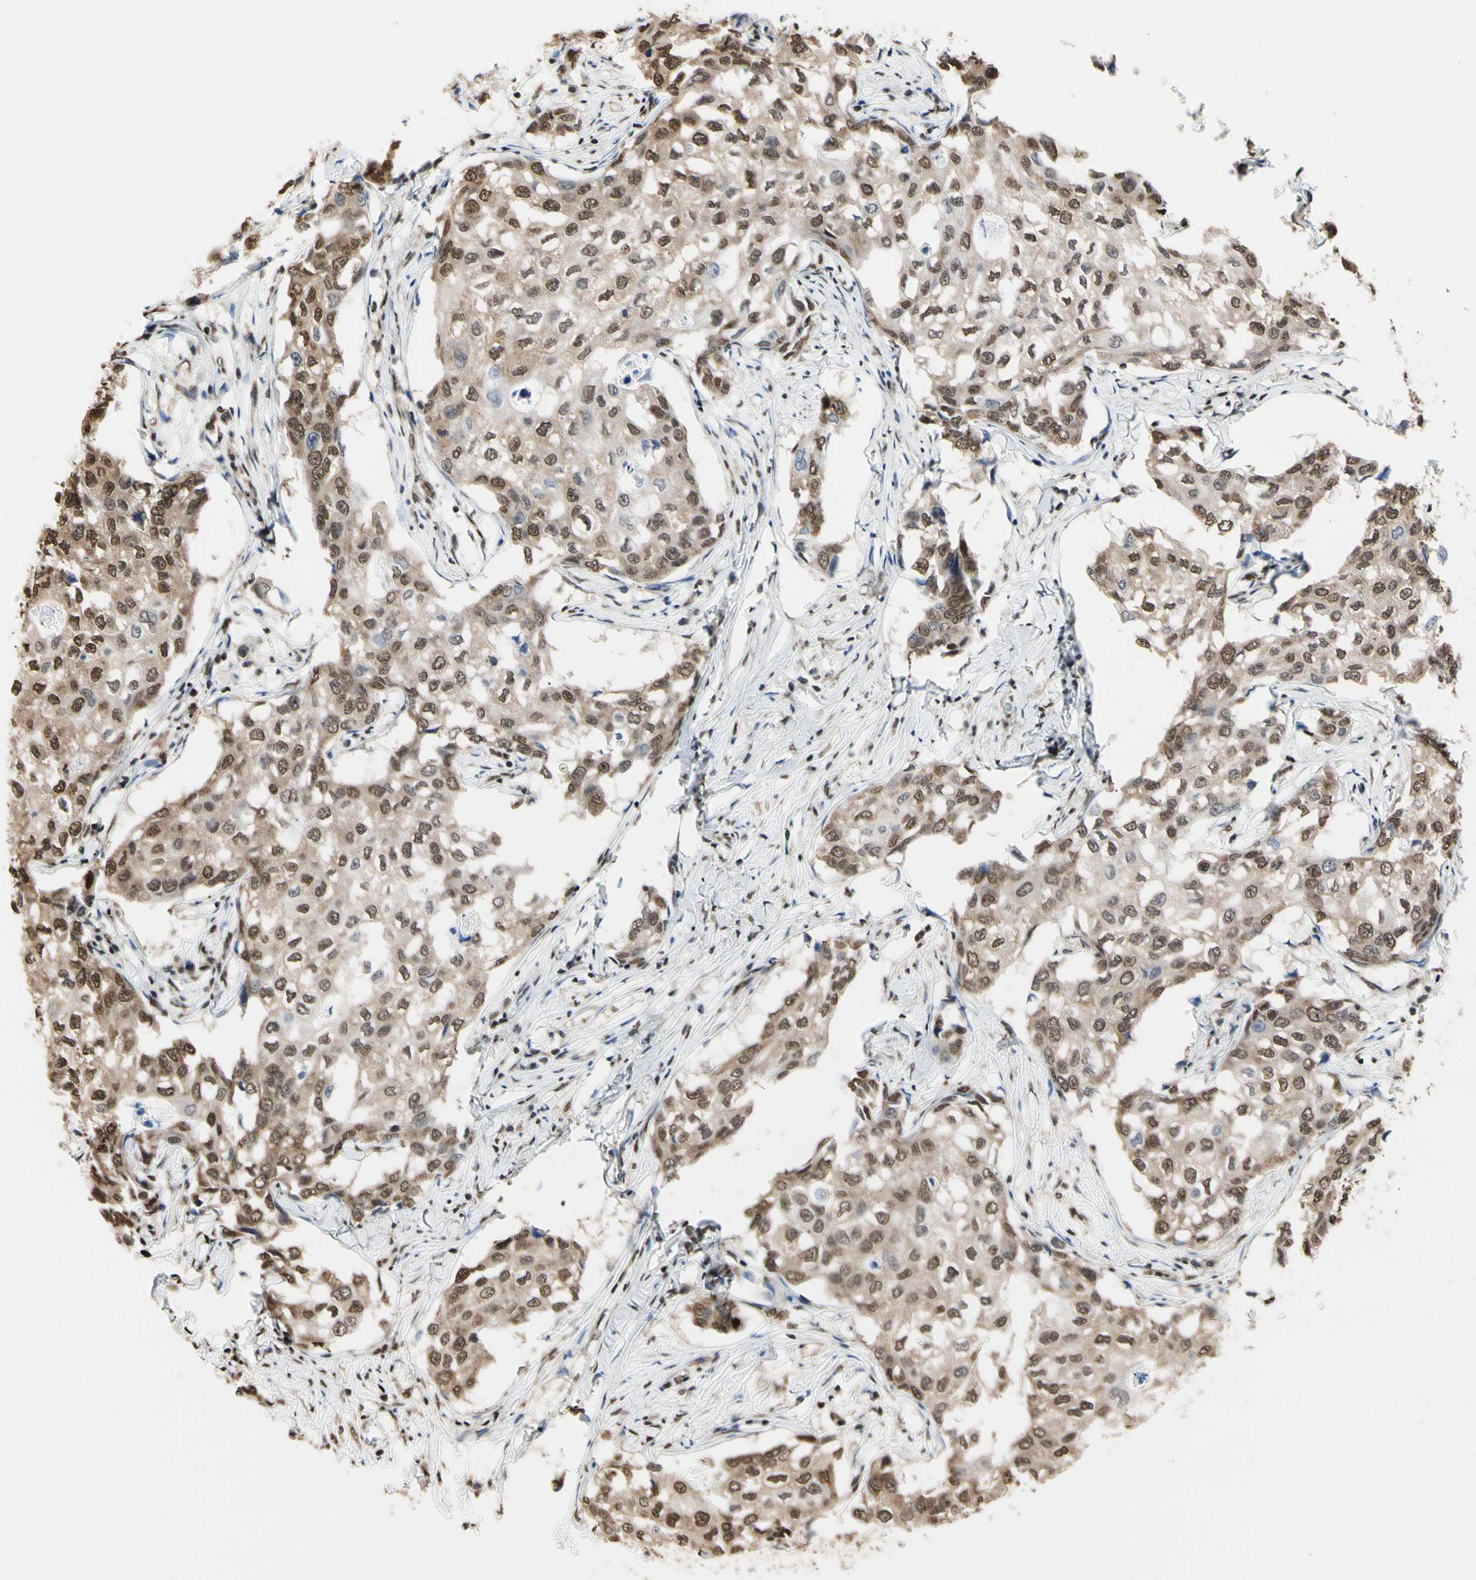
{"staining": {"intensity": "moderate", "quantity": ">75%", "location": "cytoplasmic/membranous,nuclear"}, "tissue": "breast cancer", "cell_type": "Tumor cells", "image_type": "cancer", "snomed": [{"axis": "morphology", "description": "Duct carcinoma"}, {"axis": "topography", "description": "Breast"}], "caption": "Immunohistochemical staining of invasive ductal carcinoma (breast) exhibits medium levels of moderate cytoplasmic/membranous and nuclear positivity in about >75% of tumor cells.", "gene": "HNRNPK", "patient": {"sex": "female", "age": 27}}